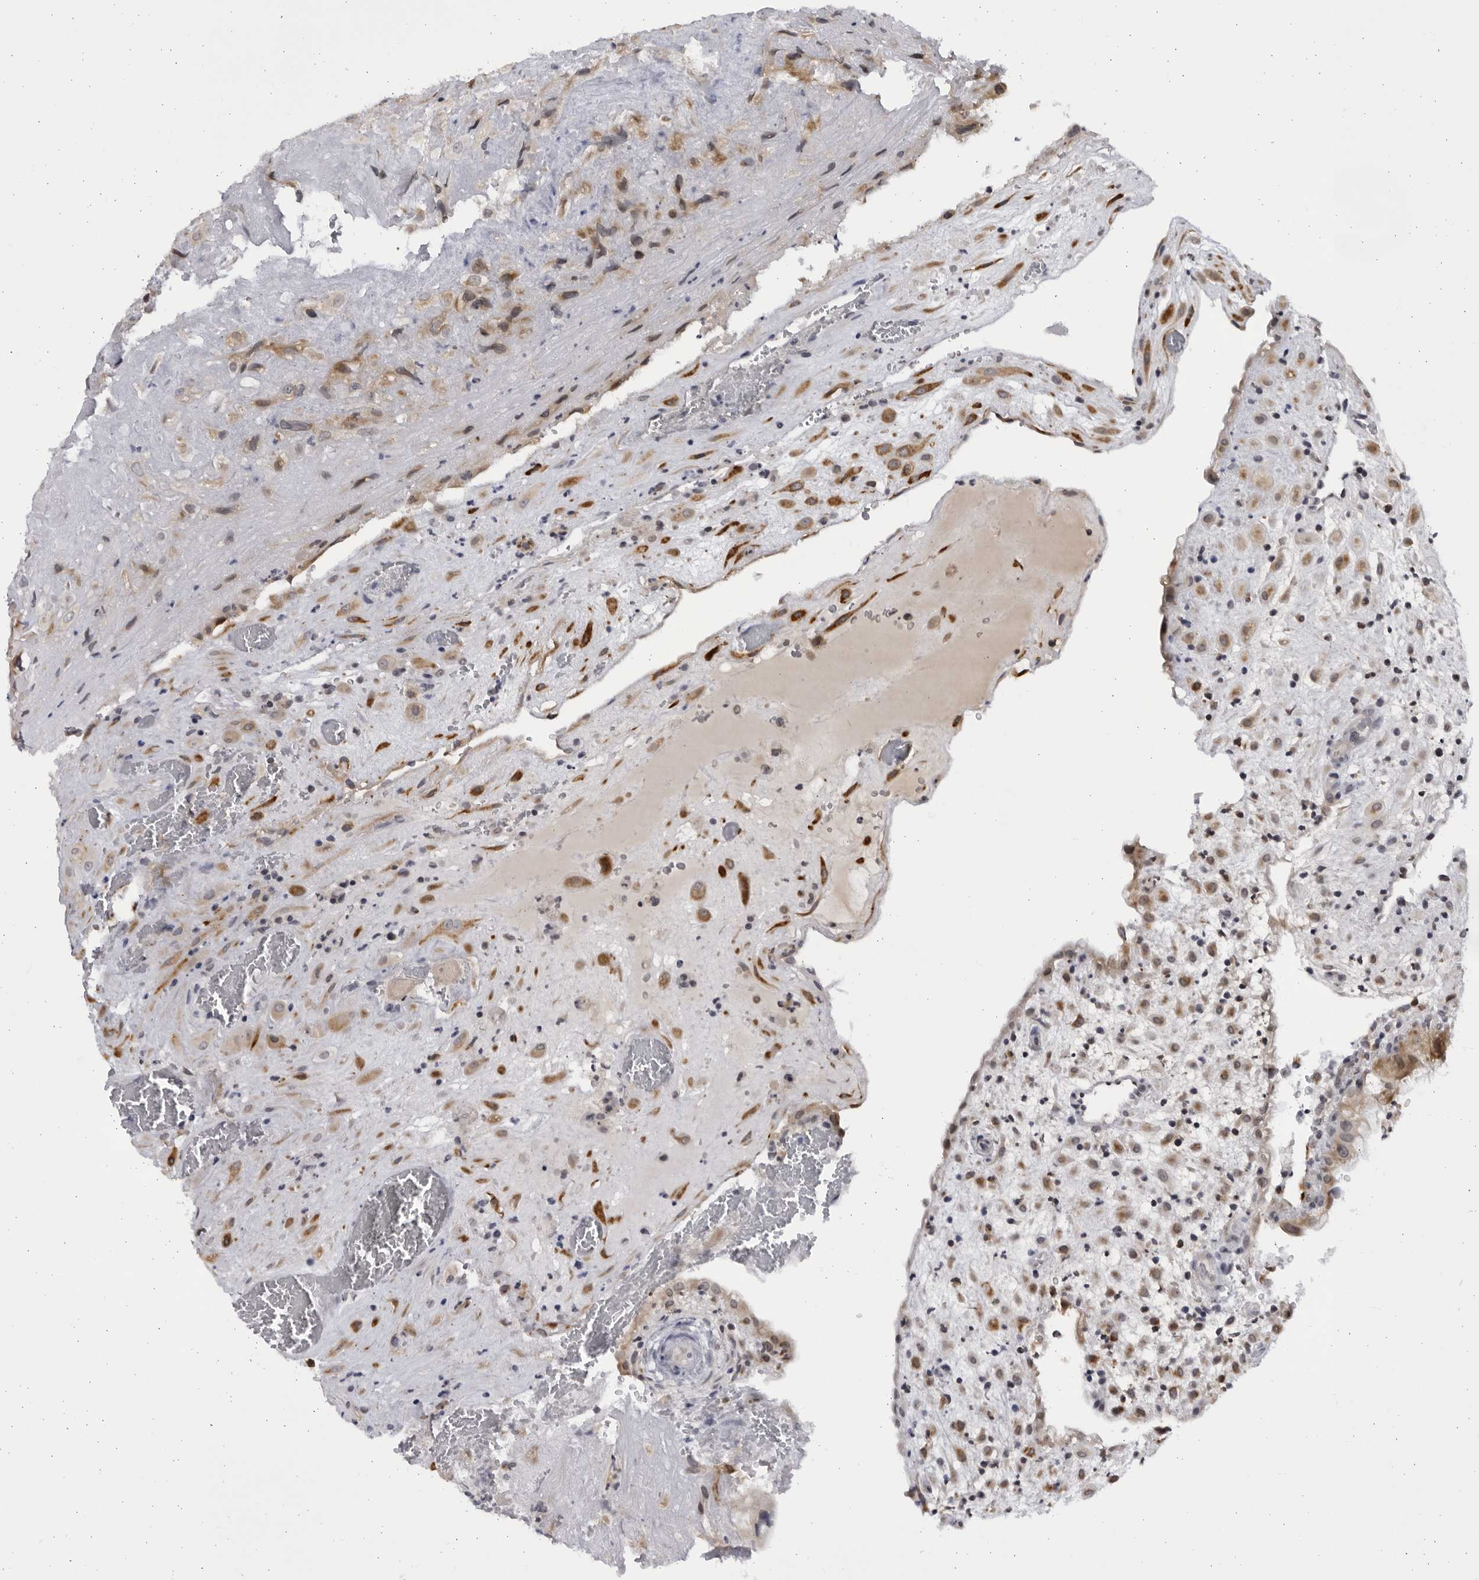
{"staining": {"intensity": "weak", "quantity": ">75%", "location": "cytoplasmic/membranous"}, "tissue": "placenta", "cell_type": "Decidual cells", "image_type": "normal", "snomed": [{"axis": "morphology", "description": "Normal tissue, NOS"}, {"axis": "topography", "description": "Placenta"}], "caption": "Decidual cells demonstrate weak cytoplasmic/membranous positivity in approximately >75% of cells in normal placenta.", "gene": "SLC25A22", "patient": {"sex": "female", "age": 35}}